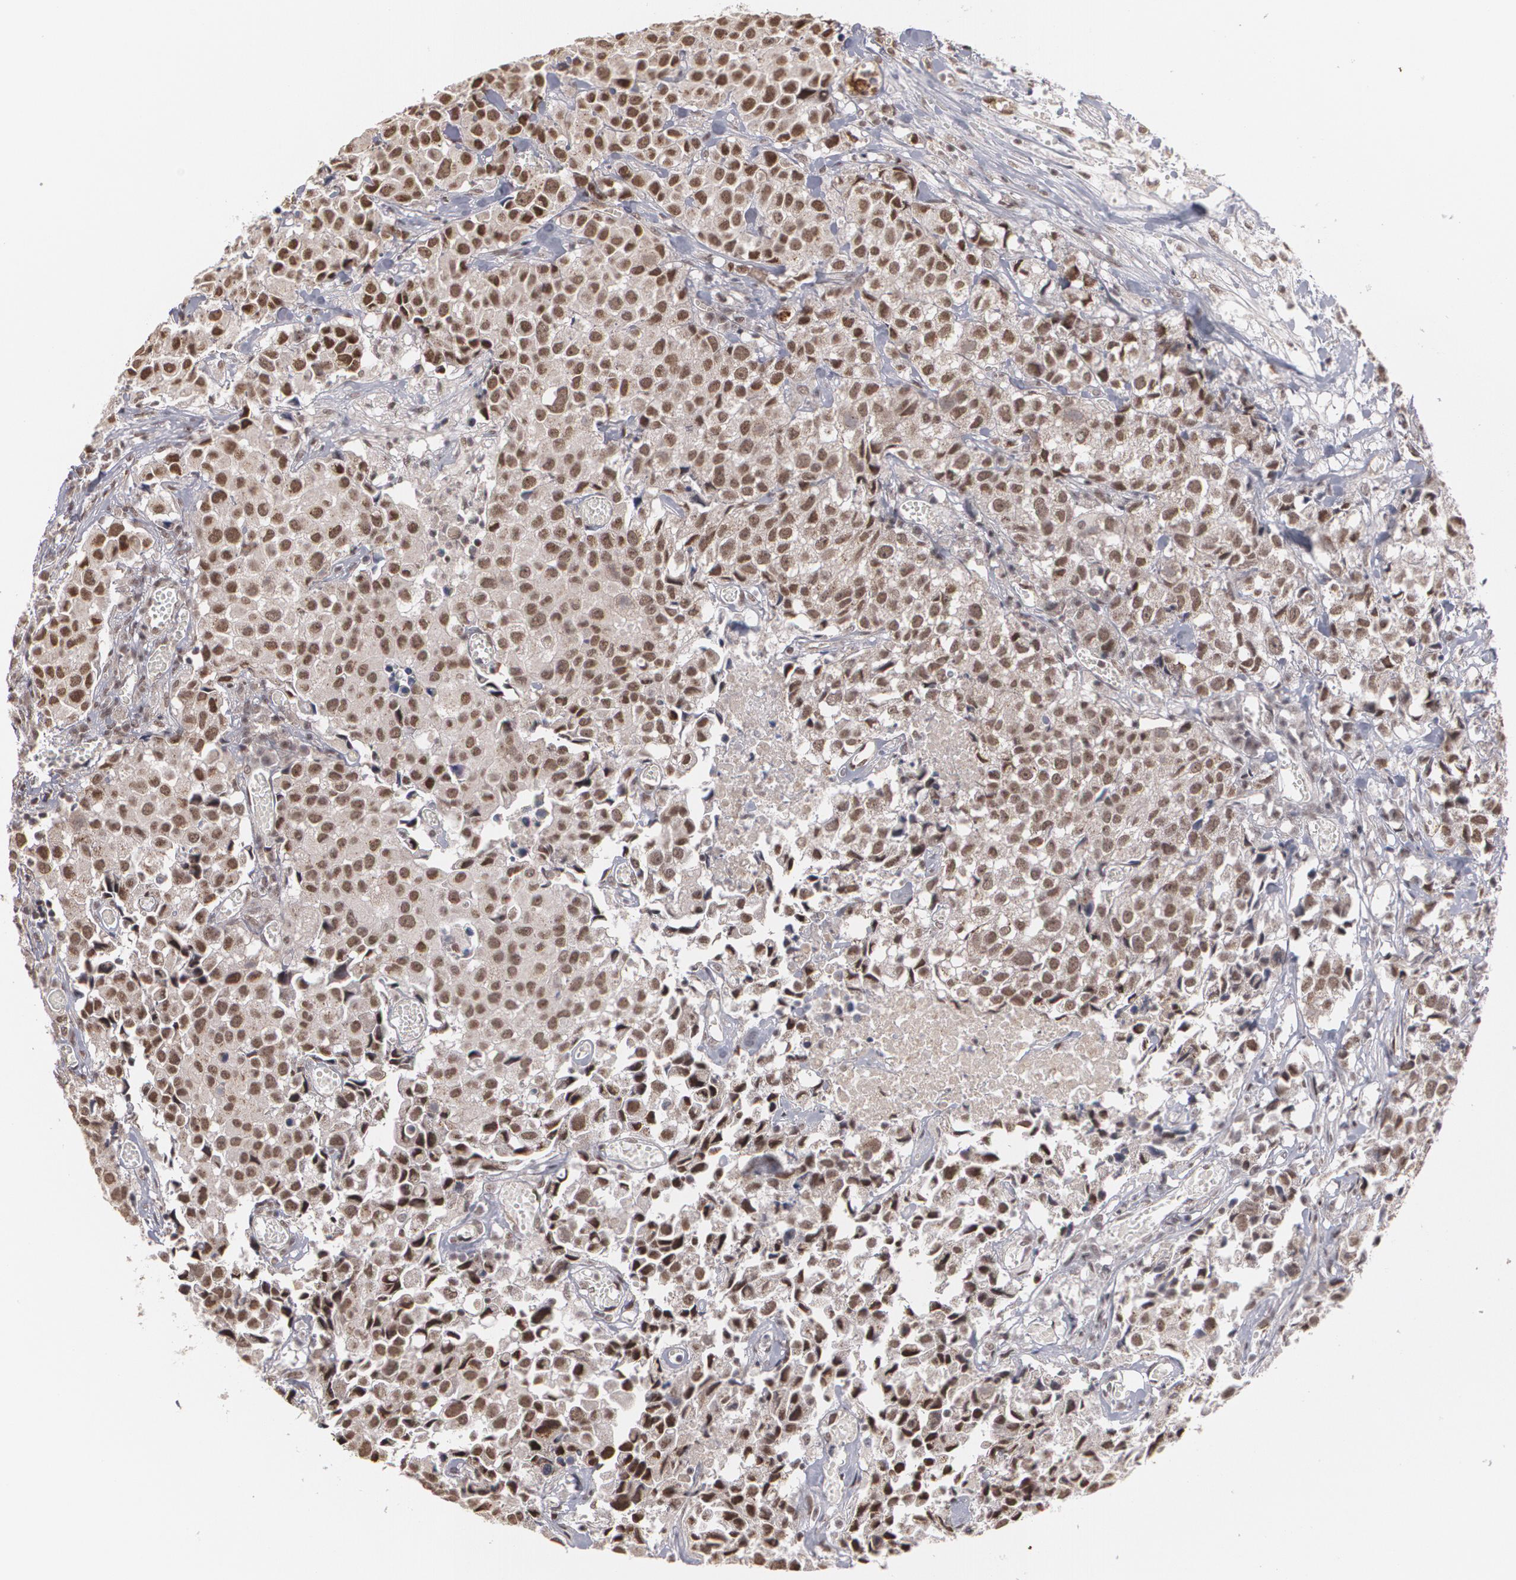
{"staining": {"intensity": "moderate", "quantity": ">75%", "location": "cytoplasmic/membranous,nuclear"}, "tissue": "urothelial cancer", "cell_type": "Tumor cells", "image_type": "cancer", "snomed": [{"axis": "morphology", "description": "Urothelial carcinoma, High grade"}, {"axis": "topography", "description": "Urinary bladder"}], "caption": "Protein expression analysis of urothelial cancer shows moderate cytoplasmic/membranous and nuclear positivity in about >75% of tumor cells.", "gene": "ZNF75A", "patient": {"sex": "female", "age": 75}}